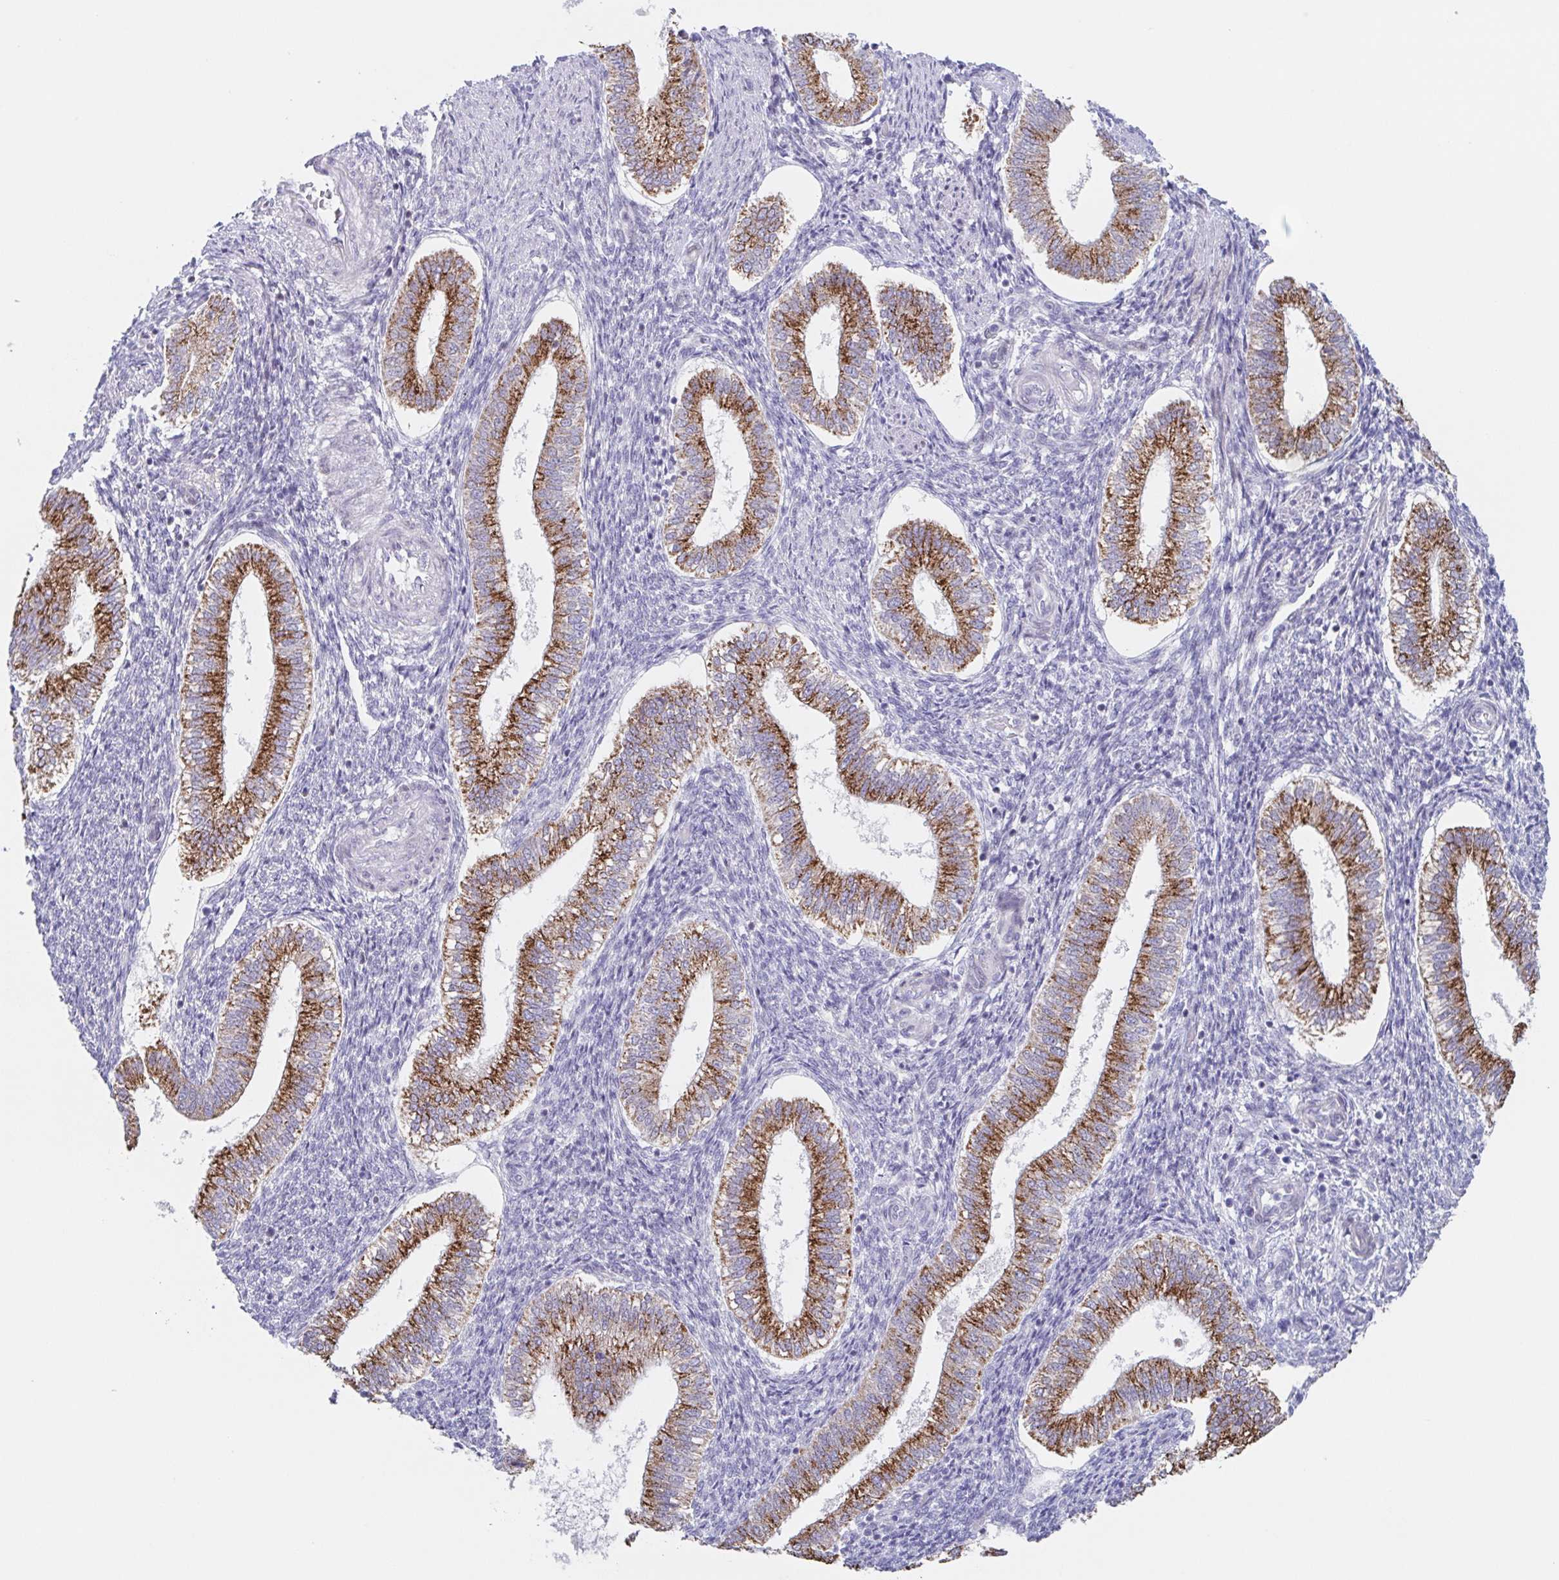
{"staining": {"intensity": "negative", "quantity": "none", "location": "none"}, "tissue": "endometrium", "cell_type": "Cells in endometrial stroma", "image_type": "normal", "snomed": [{"axis": "morphology", "description": "Normal tissue, NOS"}, {"axis": "topography", "description": "Endometrium"}], "caption": "High magnification brightfield microscopy of normal endometrium stained with DAB (3,3'-diaminobenzidine) (brown) and counterstained with hematoxylin (blue): cells in endometrial stroma show no significant expression.", "gene": "POU2F3", "patient": {"sex": "female", "age": 25}}